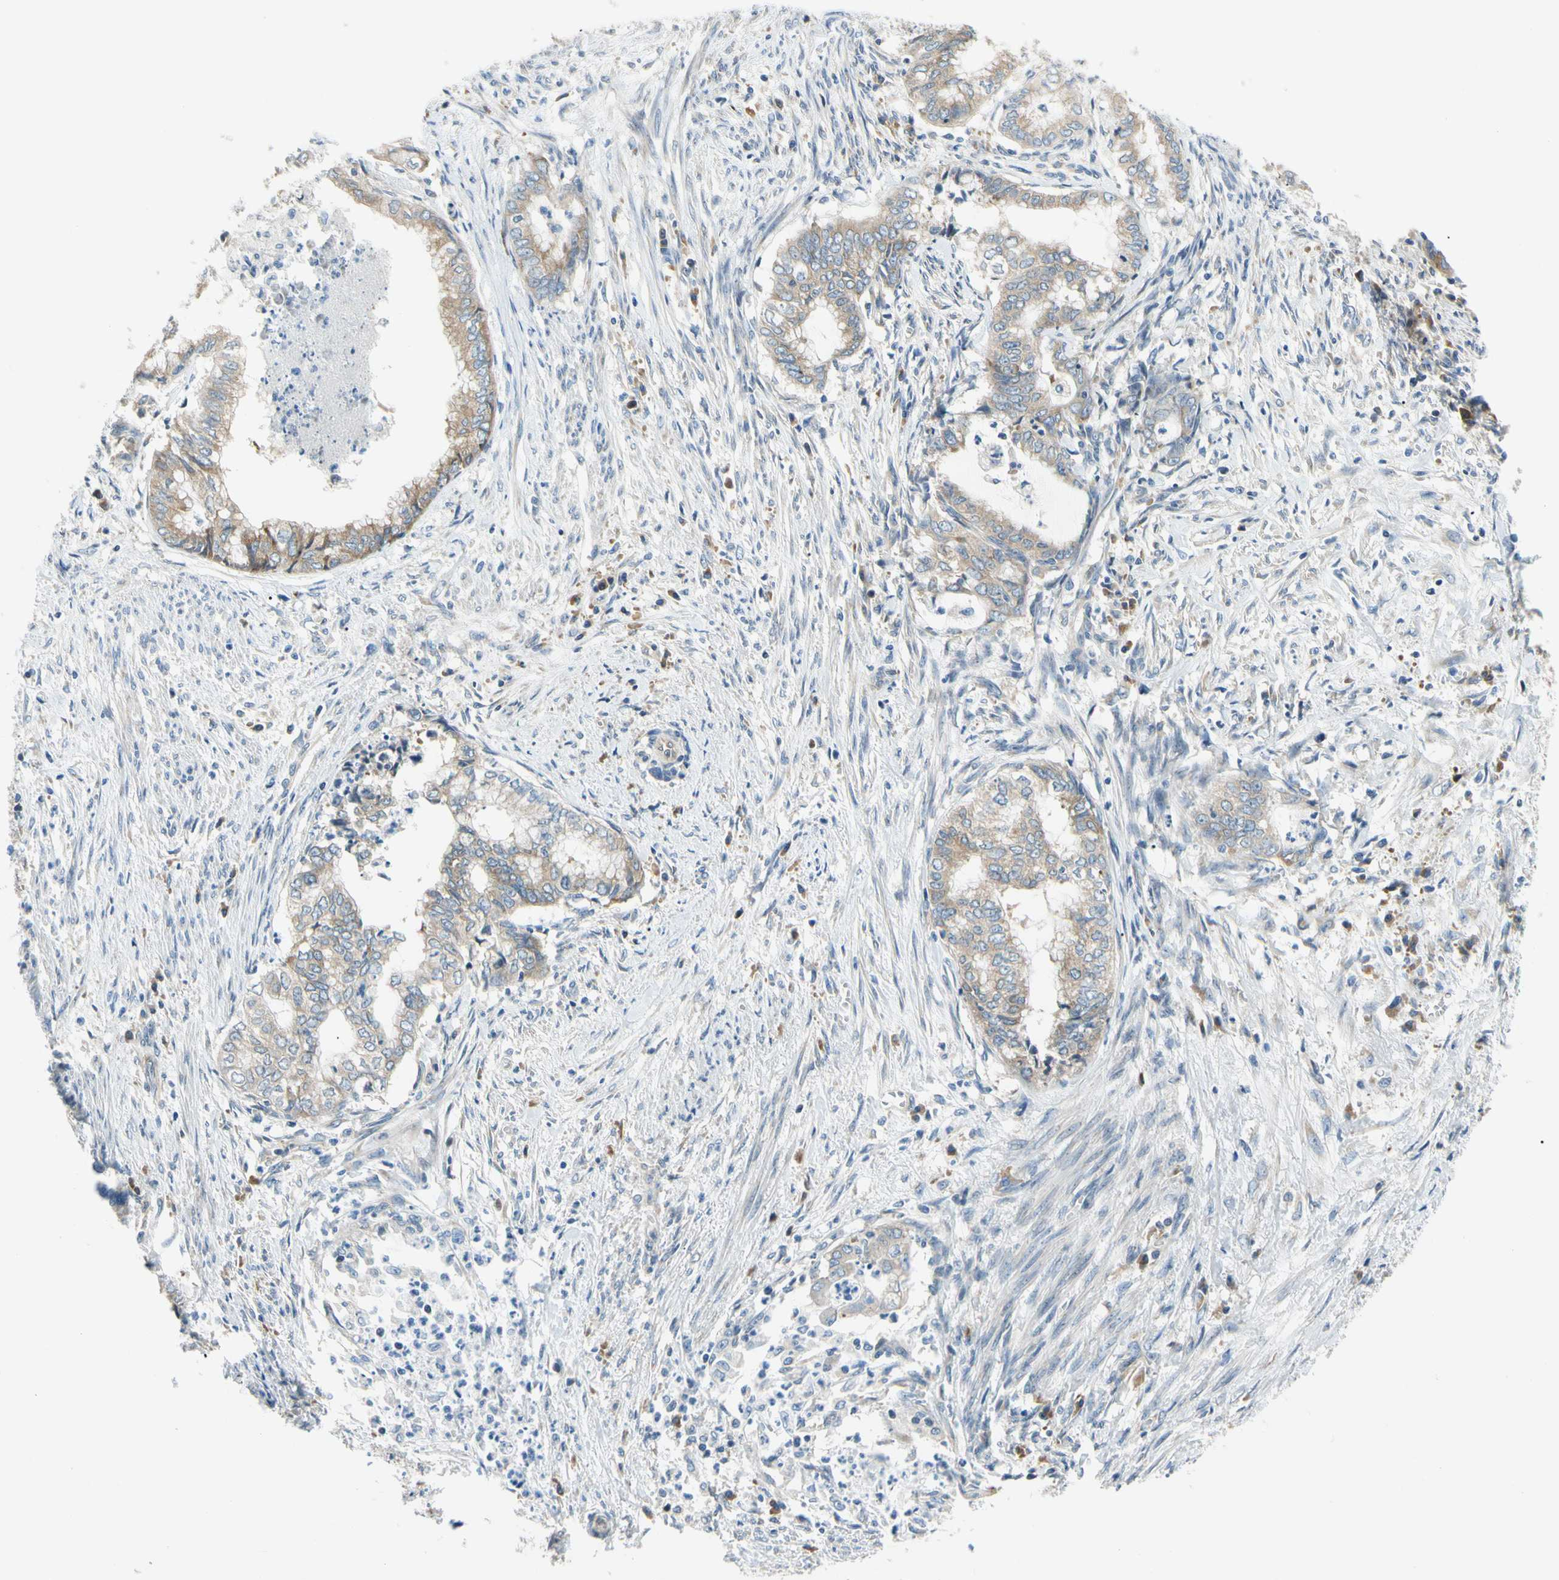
{"staining": {"intensity": "weak", "quantity": ">75%", "location": "cytoplasmic/membranous"}, "tissue": "endometrial cancer", "cell_type": "Tumor cells", "image_type": "cancer", "snomed": [{"axis": "morphology", "description": "Necrosis, NOS"}, {"axis": "morphology", "description": "Adenocarcinoma, NOS"}, {"axis": "topography", "description": "Endometrium"}], "caption": "Brown immunohistochemical staining in endometrial adenocarcinoma displays weak cytoplasmic/membranous expression in approximately >75% of tumor cells.", "gene": "LRRC47", "patient": {"sex": "female", "age": 79}}